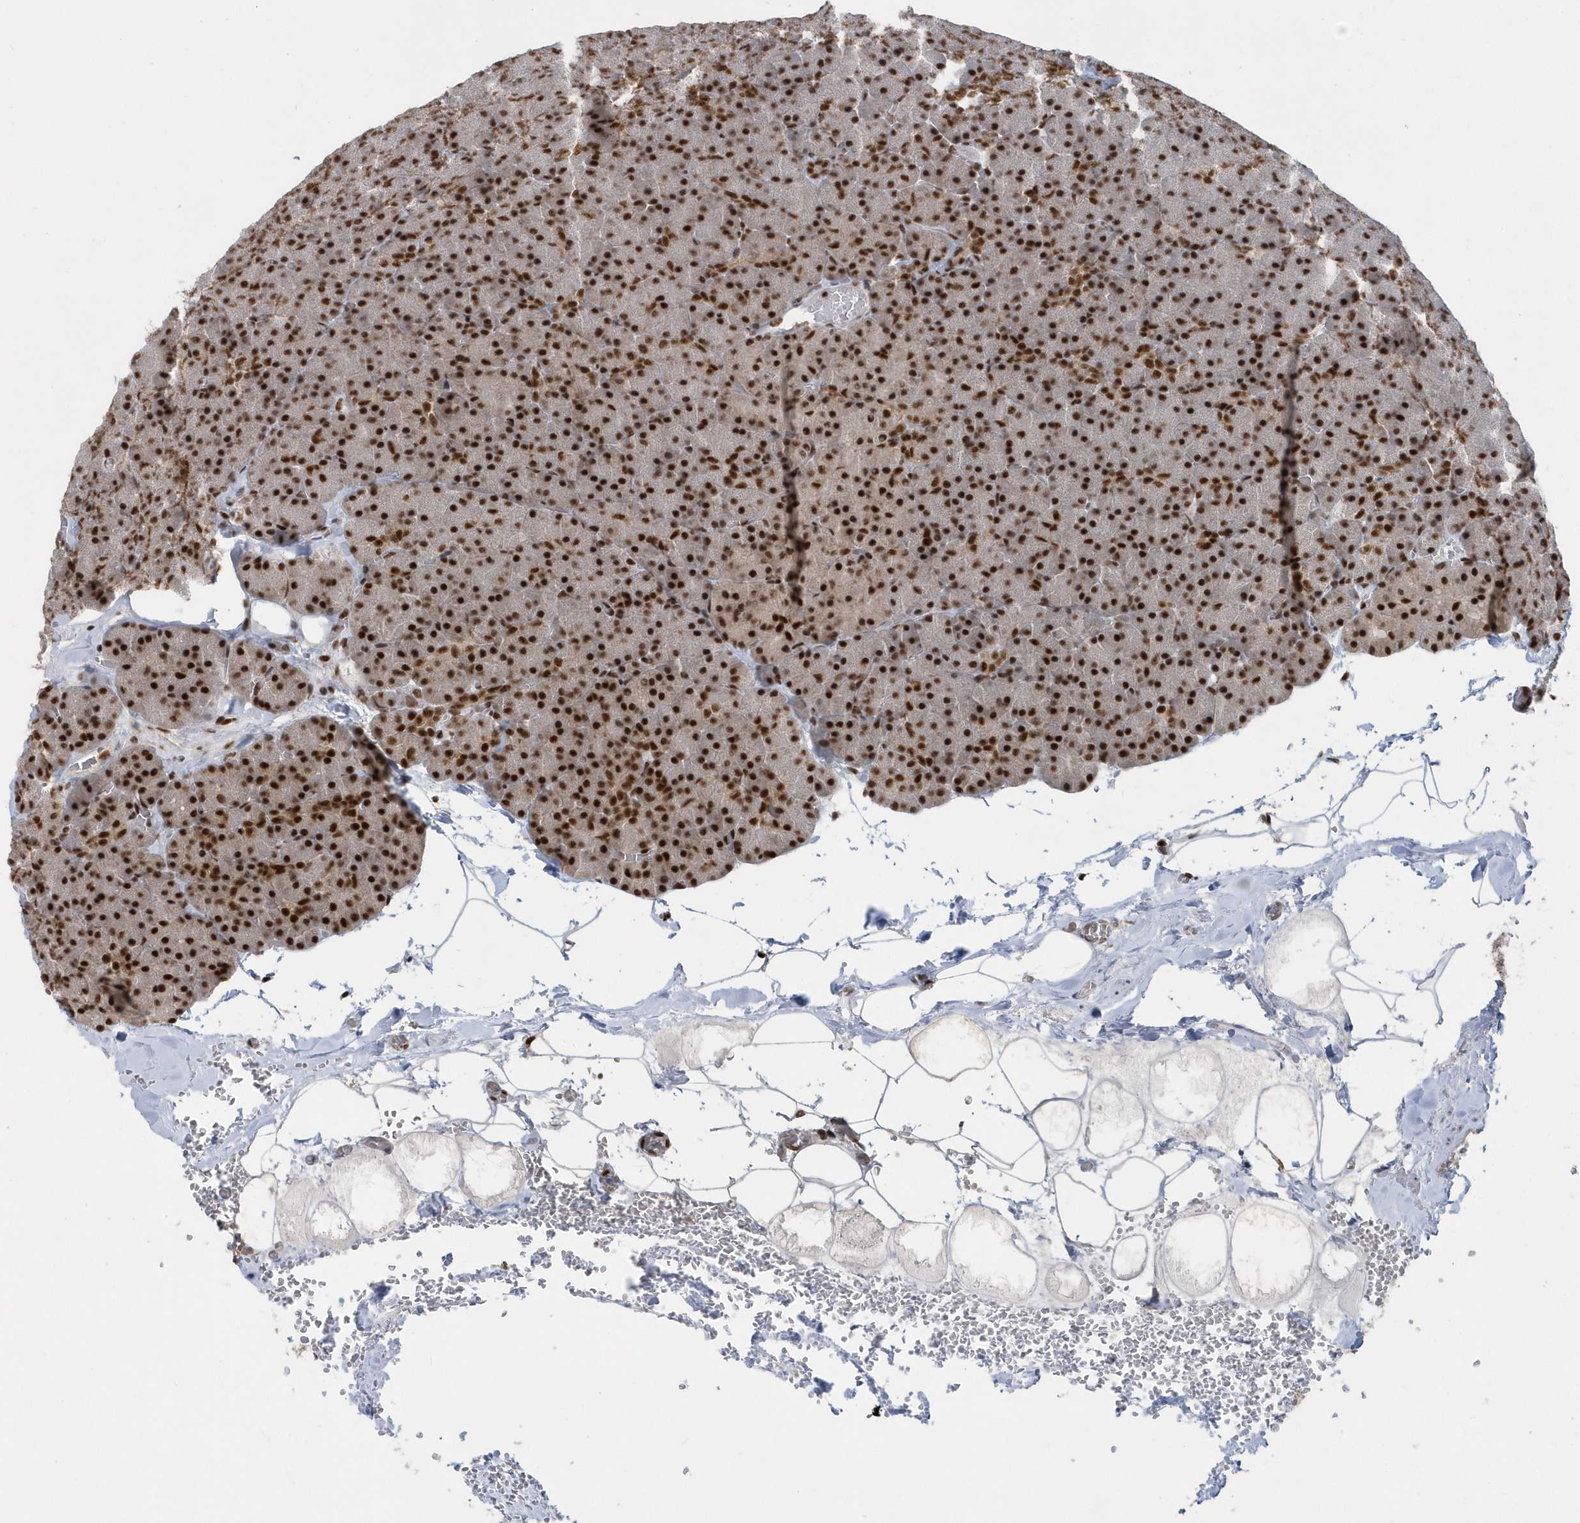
{"staining": {"intensity": "strong", "quantity": ">75%", "location": "nuclear"}, "tissue": "pancreas", "cell_type": "Exocrine glandular cells", "image_type": "normal", "snomed": [{"axis": "morphology", "description": "Normal tissue, NOS"}, {"axis": "morphology", "description": "Carcinoid, malignant, NOS"}, {"axis": "topography", "description": "Pancreas"}], "caption": "Unremarkable pancreas displays strong nuclear staining in approximately >75% of exocrine glandular cells, visualized by immunohistochemistry. (Brightfield microscopy of DAB IHC at high magnification).", "gene": "SEPHS1", "patient": {"sex": "female", "age": 35}}